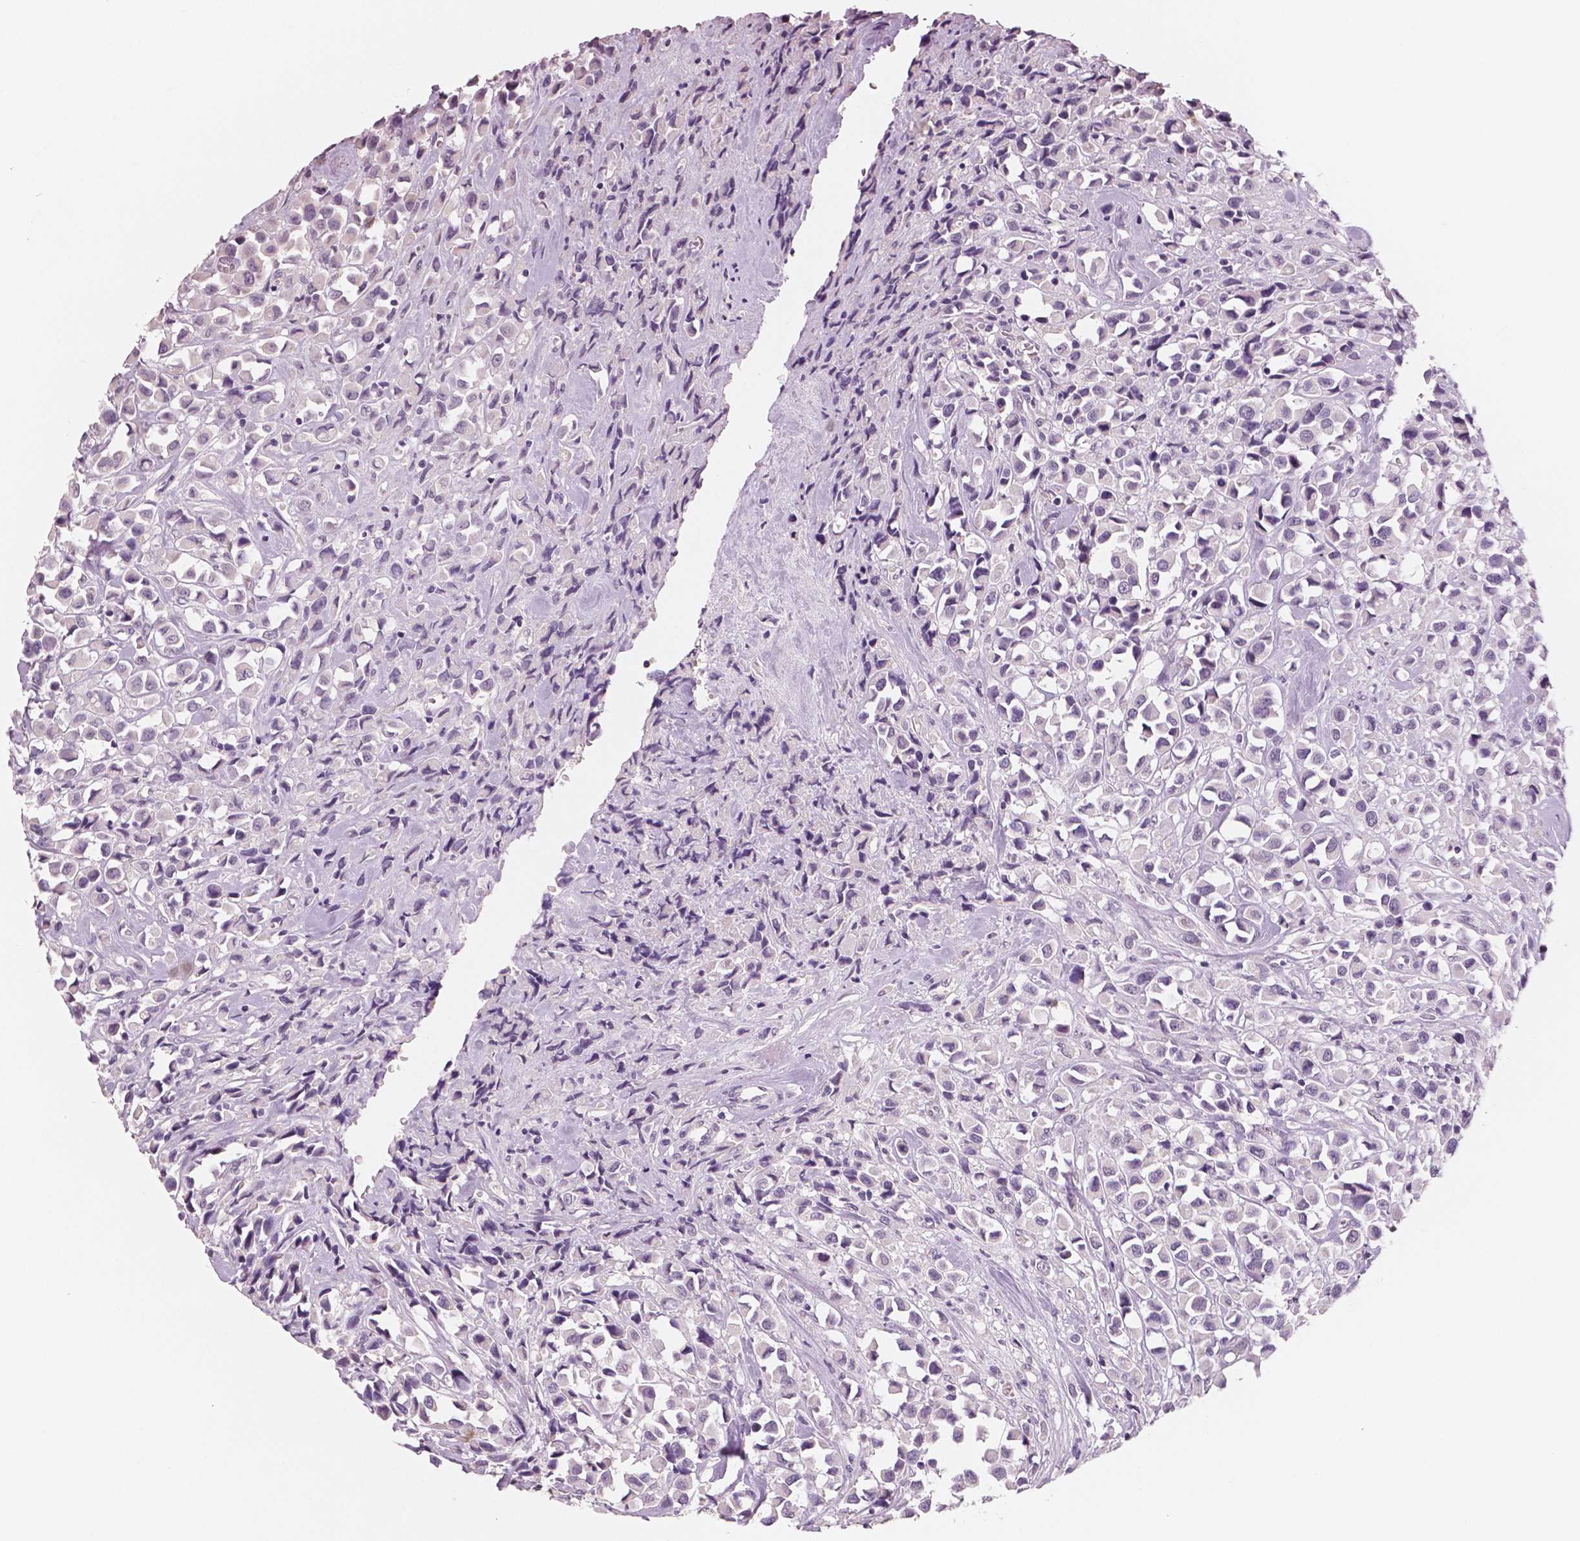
{"staining": {"intensity": "negative", "quantity": "none", "location": "none"}, "tissue": "breast cancer", "cell_type": "Tumor cells", "image_type": "cancer", "snomed": [{"axis": "morphology", "description": "Duct carcinoma"}, {"axis": "topography", "description": "Breast"}], "caption": "Human breast cancer stained for a protein using immunohistochemistry (IHC) exhibits no positivity in tumor cells.", "gene": "NECAB2", "patient": {"sex": "female", "age": 61}}